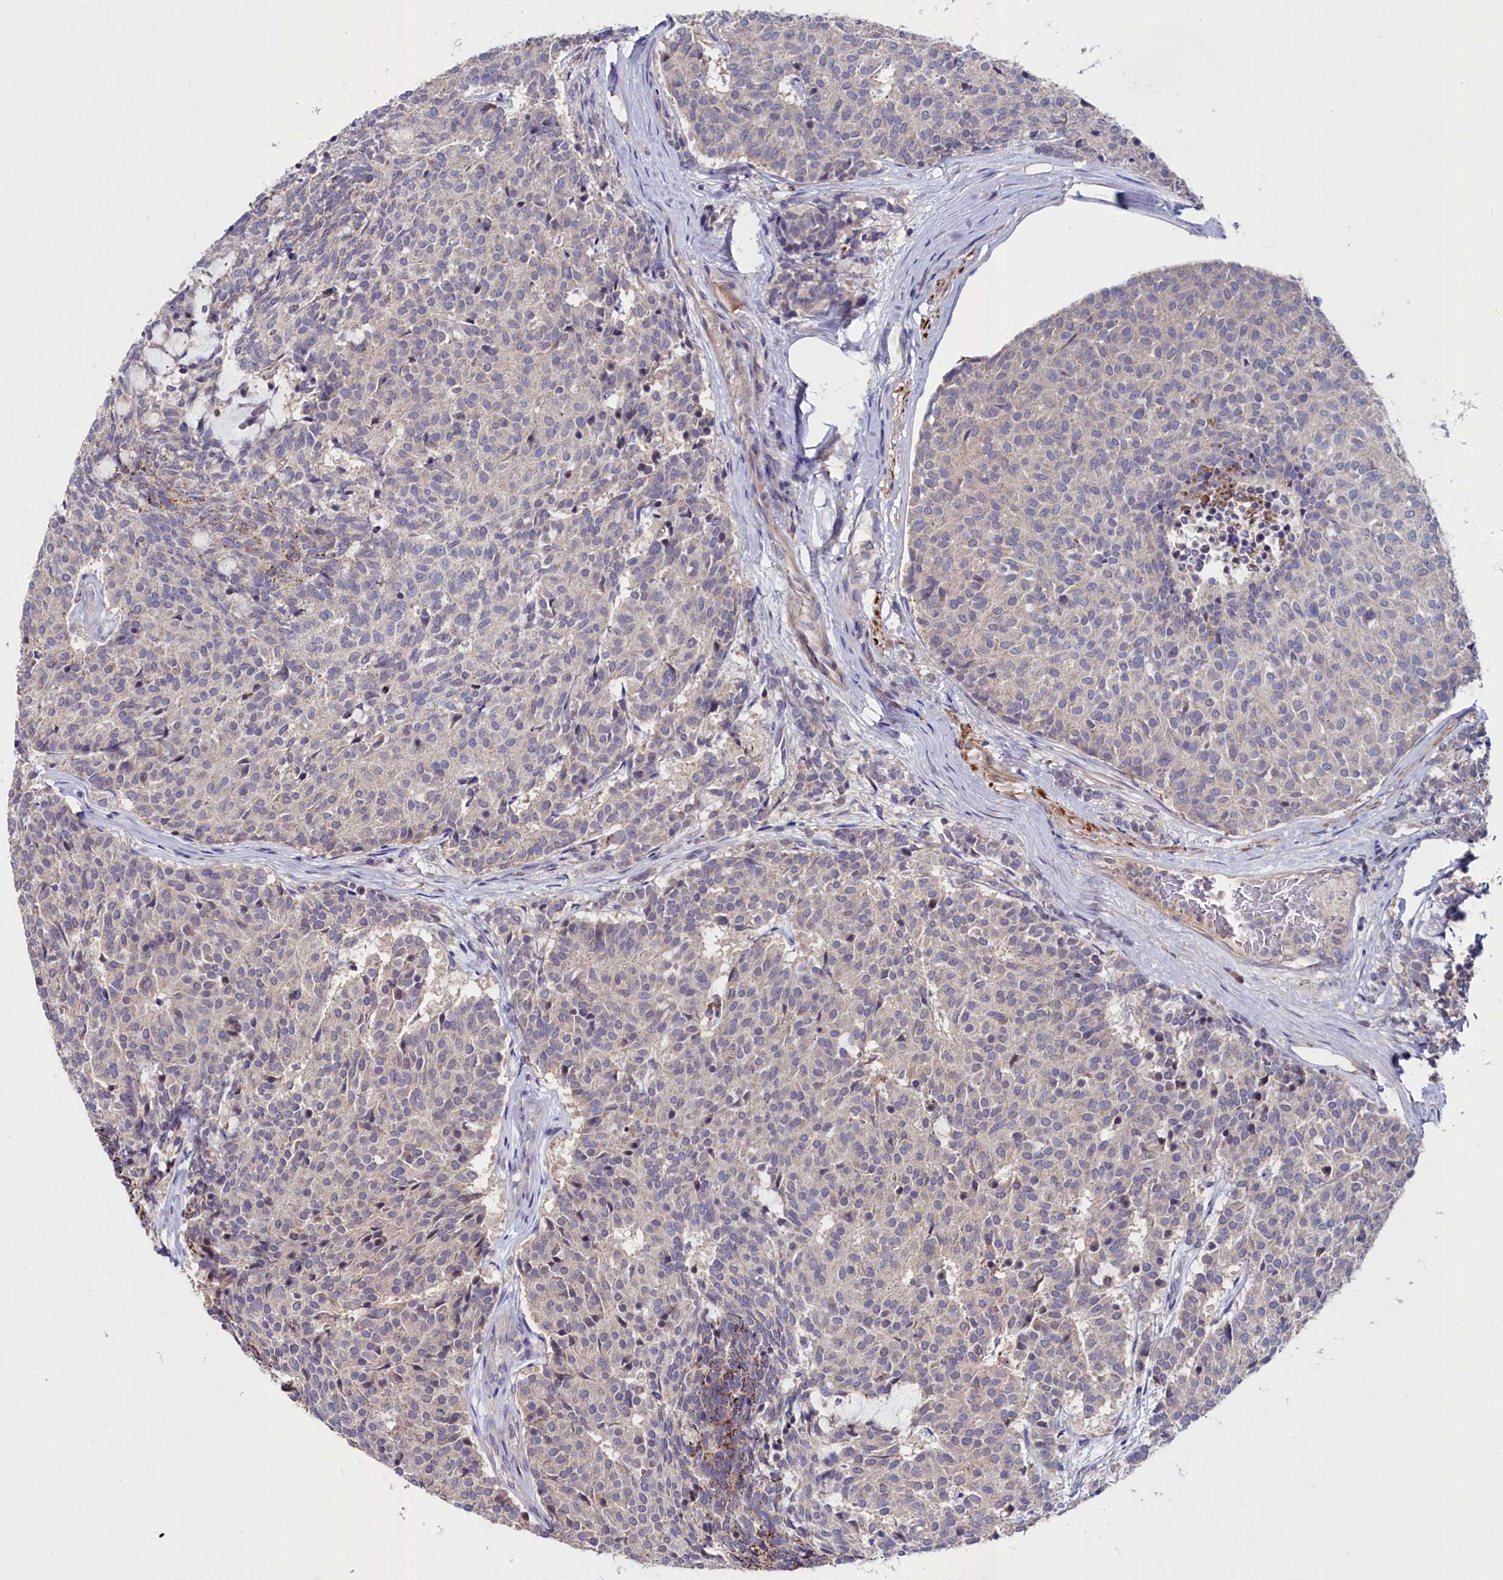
{"staining": {"intensity": "negative", "quantity": "none", "location": "none"}, "tissue": "carcinoid", "cell_type": "Tumor cells", "image_type": "cancer", "snomed": [{"axis": "morphology", "description": "Carcinoid, malignant, NOS"}, {"axis": "topography", "description": "Pancreas"}], "caption": "This is an immunohistochemistry (IHC) micrograph of carcinoid. There is no positivity in tumor cells.", "gene": "AMBRA1", "patient": {"sex": "female", "age": 54}}